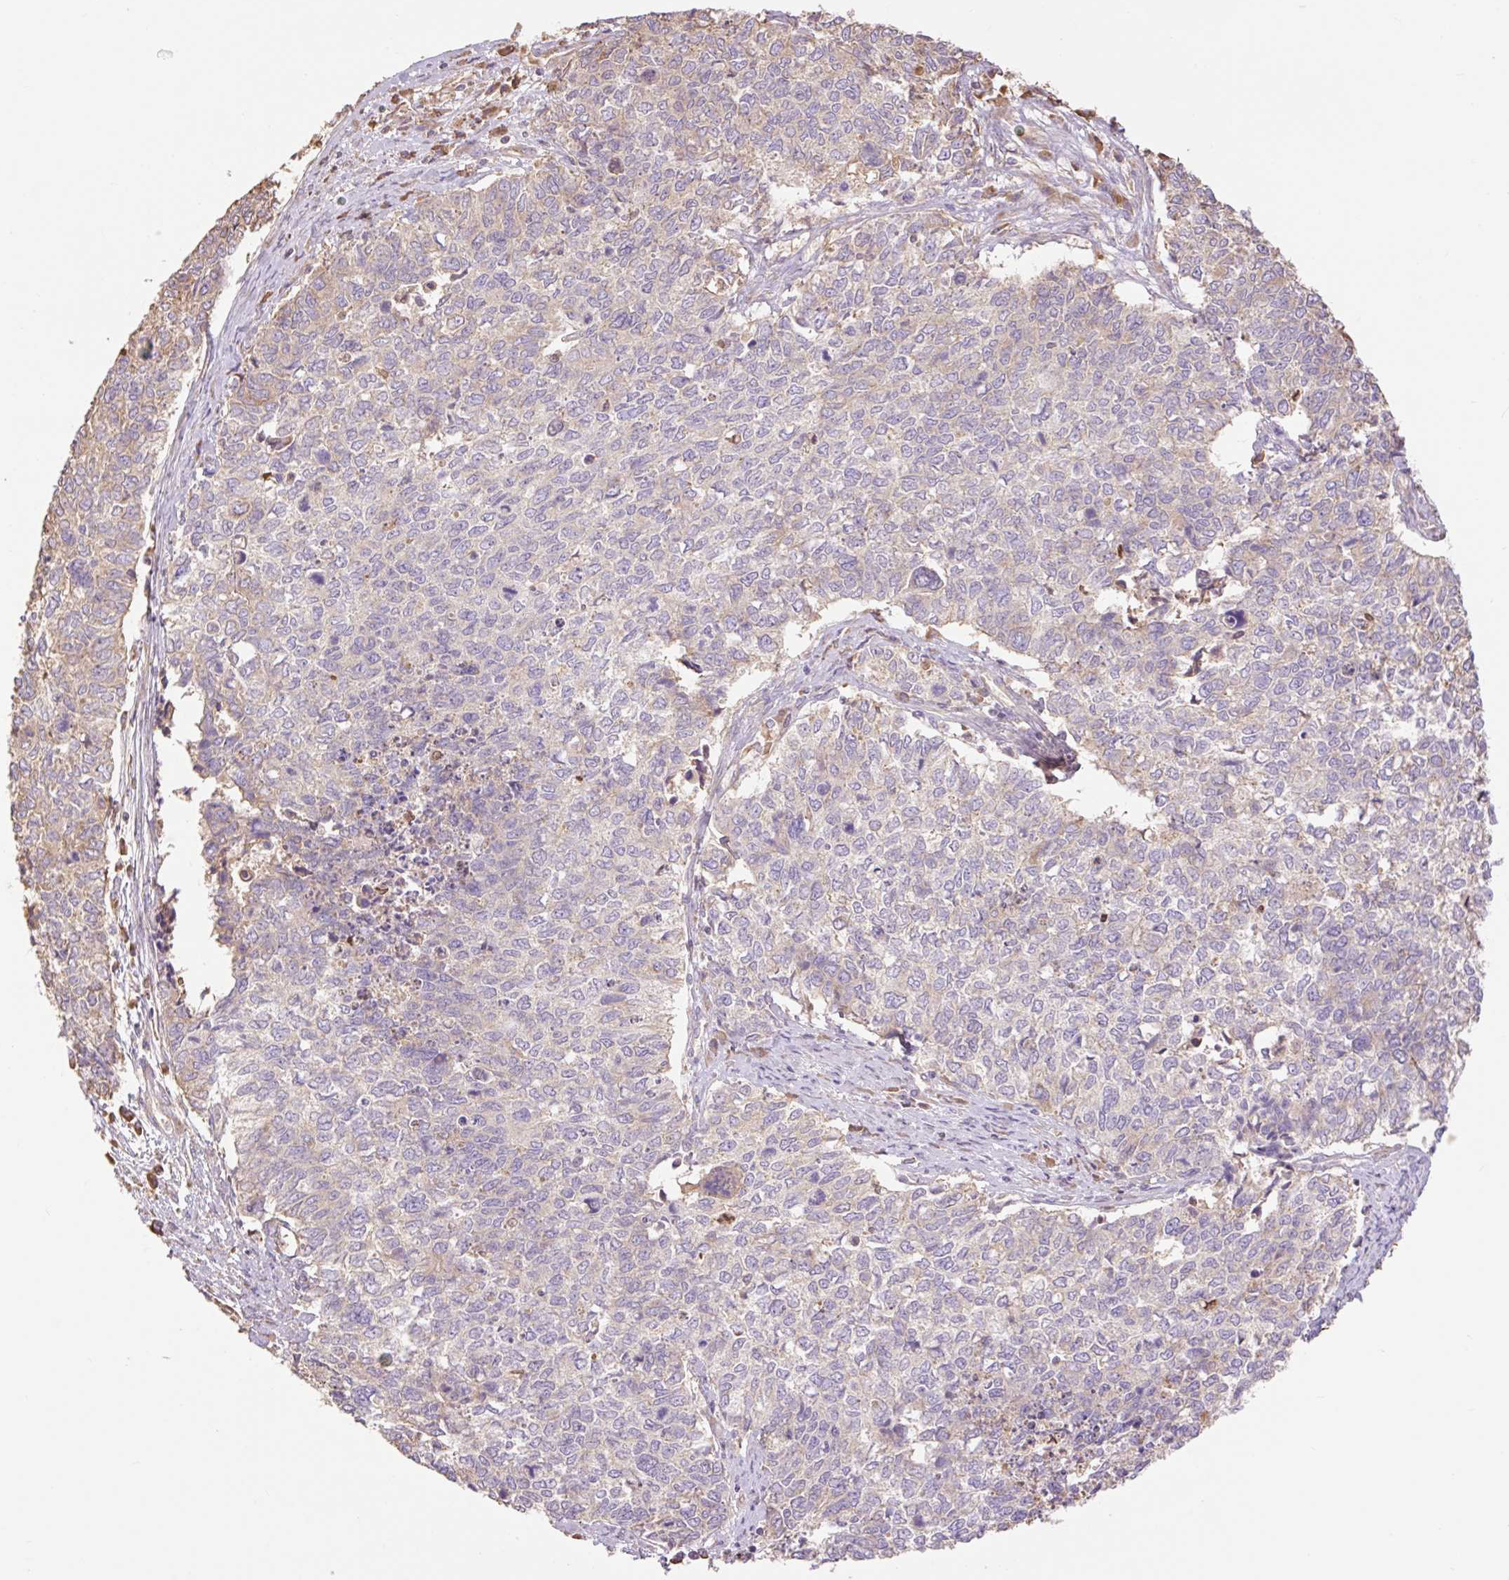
{"staining": {"intensity": "weak", "quantity": "<25%", "location": "cytoplasmic/membranous"}, "tissue": "cervical cancer", "cell_type": "Tumor cells", "image_type": "cancer", "snomed": [{"axis": "morphology", "description": "Adenocarcinoma, NOS"}, {"axis": "topography", "description": "Cervix"}], "caption": "An immunohistochemistry image of cervical adenocarcinoma is shown. There is no staining in tumor cells of cervical adenocarcinoma.", "gene": "DESI1", "patient": {"sex": "female", "age": 63}}